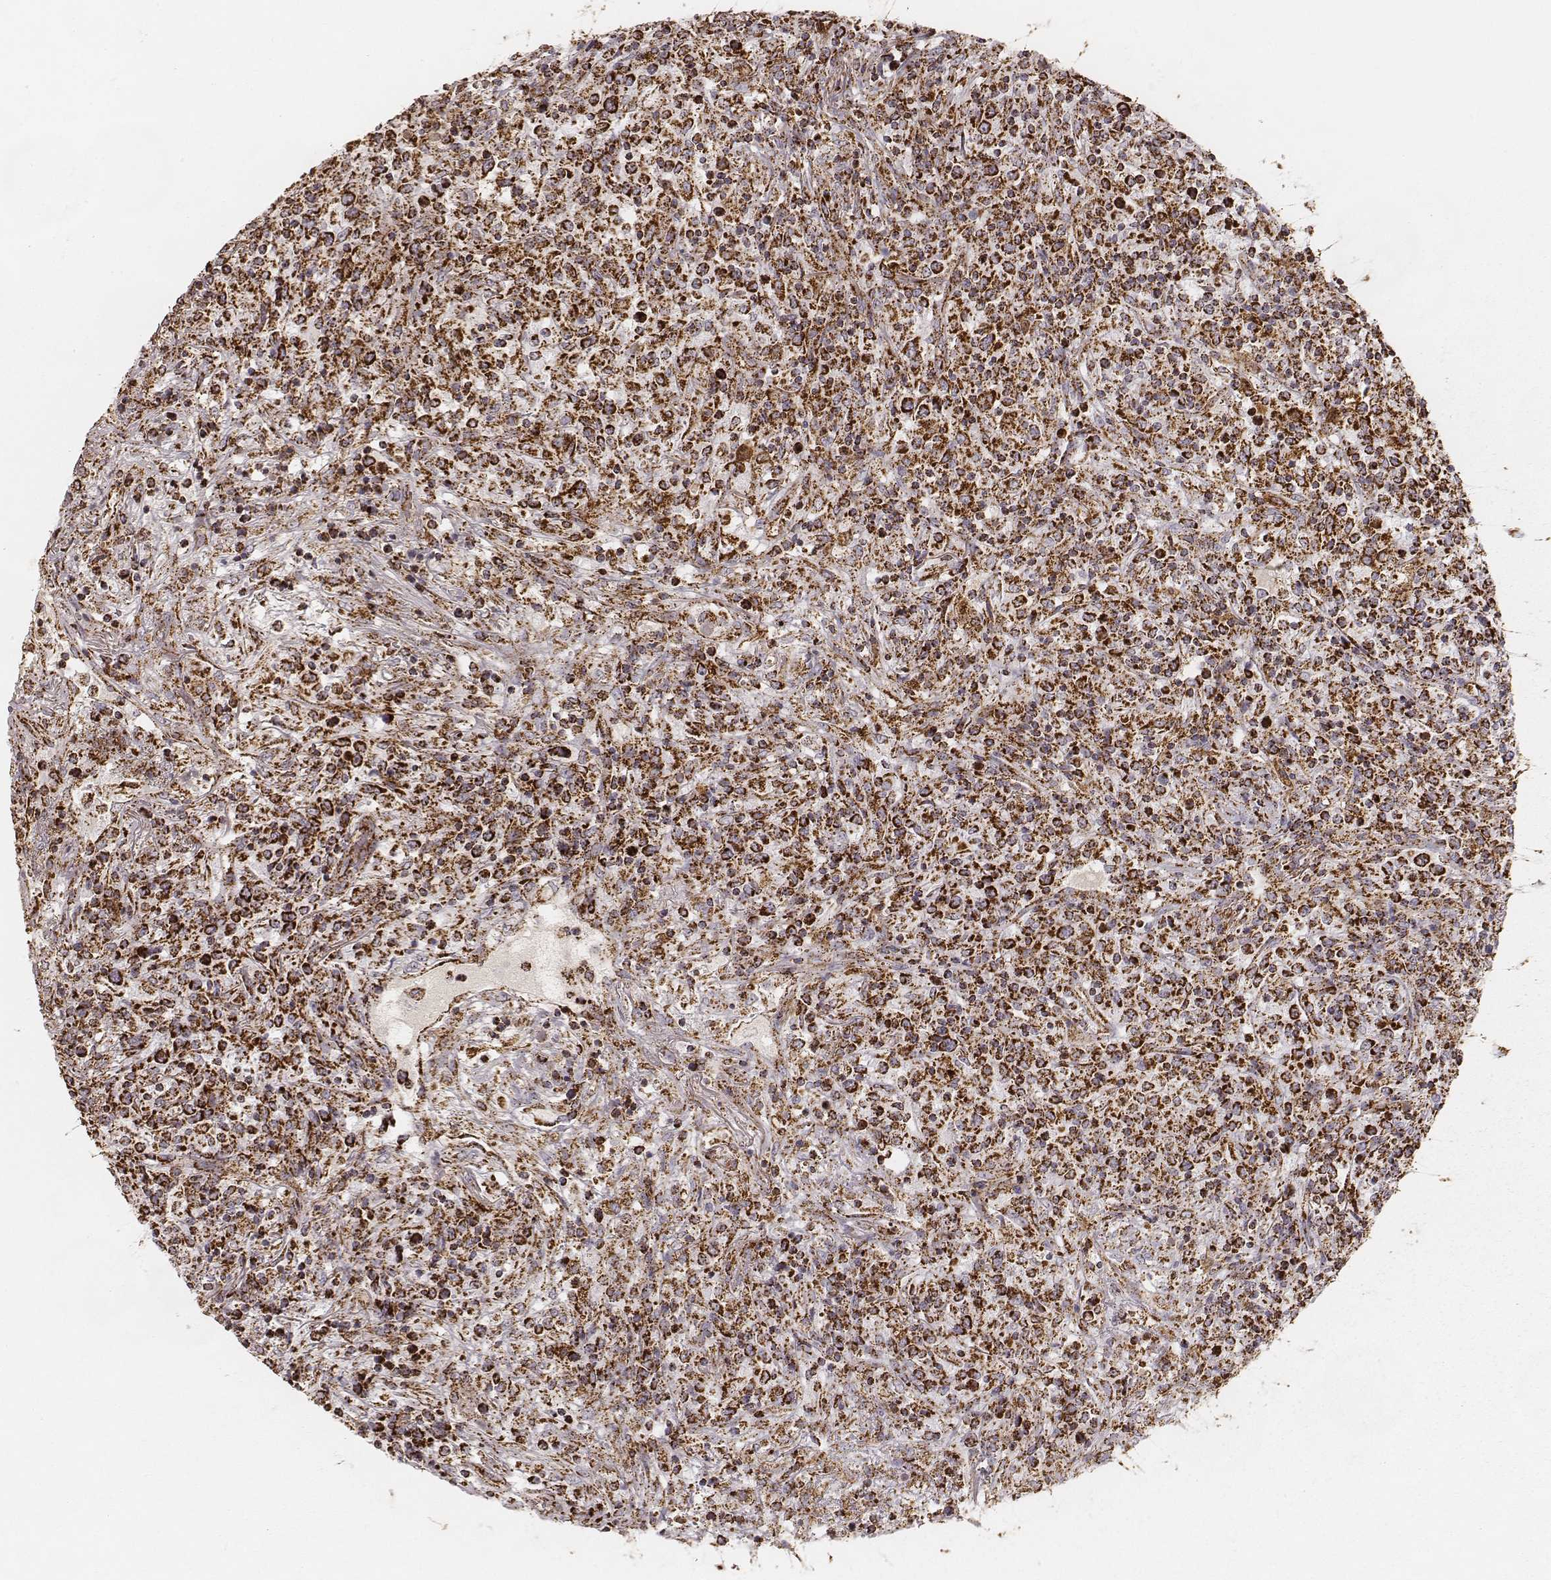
{"staining": {"intensity": "strong", "quantity": ">75%", "location": "cytoplasmic/membranous"}, "tissue": "lymphoma", "cell_type": "Tumor cells", "image_type": "cancer", "snomed": [{"axis": "morphology", "description": "Malignant lymphoma, non-Hodgkin's type, High grade"}, {"axis": "topography", "description": "Lung"}], "caption": "The image reveals staining of lymphoma, revealing strong cytoplasmic/membranous protein positivity (brown color) within tumor cells.", "gene": "CS", "patient": {"sex": "male", "age": 79}}